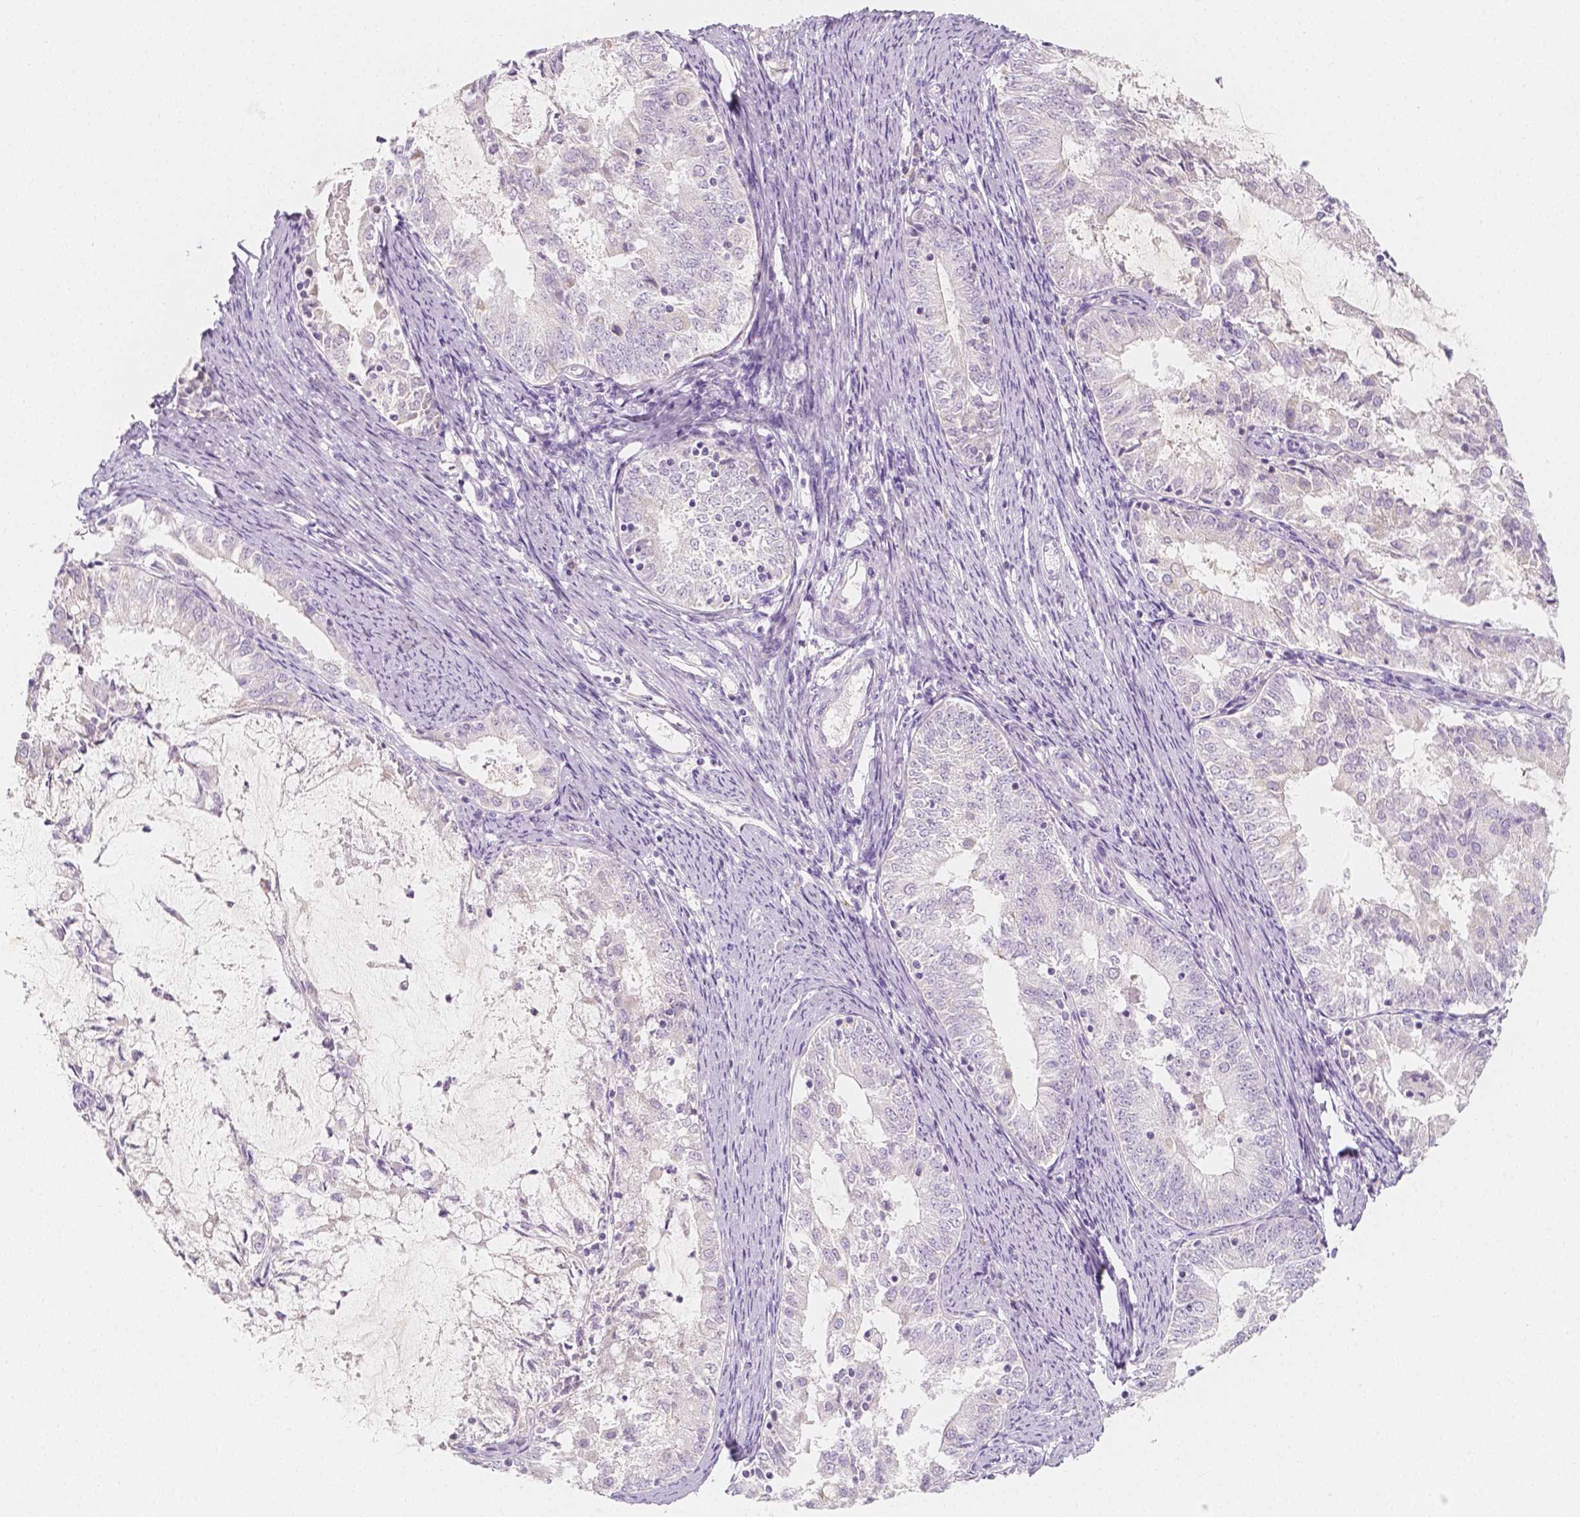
{"staining": {"intensity": "negative", "quantity": "none", "location": "none"}, "tissue": "endometrial cancer", "cell_type": "Tumor cells", "image_type": "cancer", "snomed": [{"axis": "morphology", "description": "Adenocarcinoma, NOS"}, {"axis": "topography", "description": "Endometrium"}], "caption": "Endometrial cancer stained for a protein using immunohistochemistry displays no expression tumor cells.", "gene": "BATF", "patient": {"sex": "female", "age": 57}}